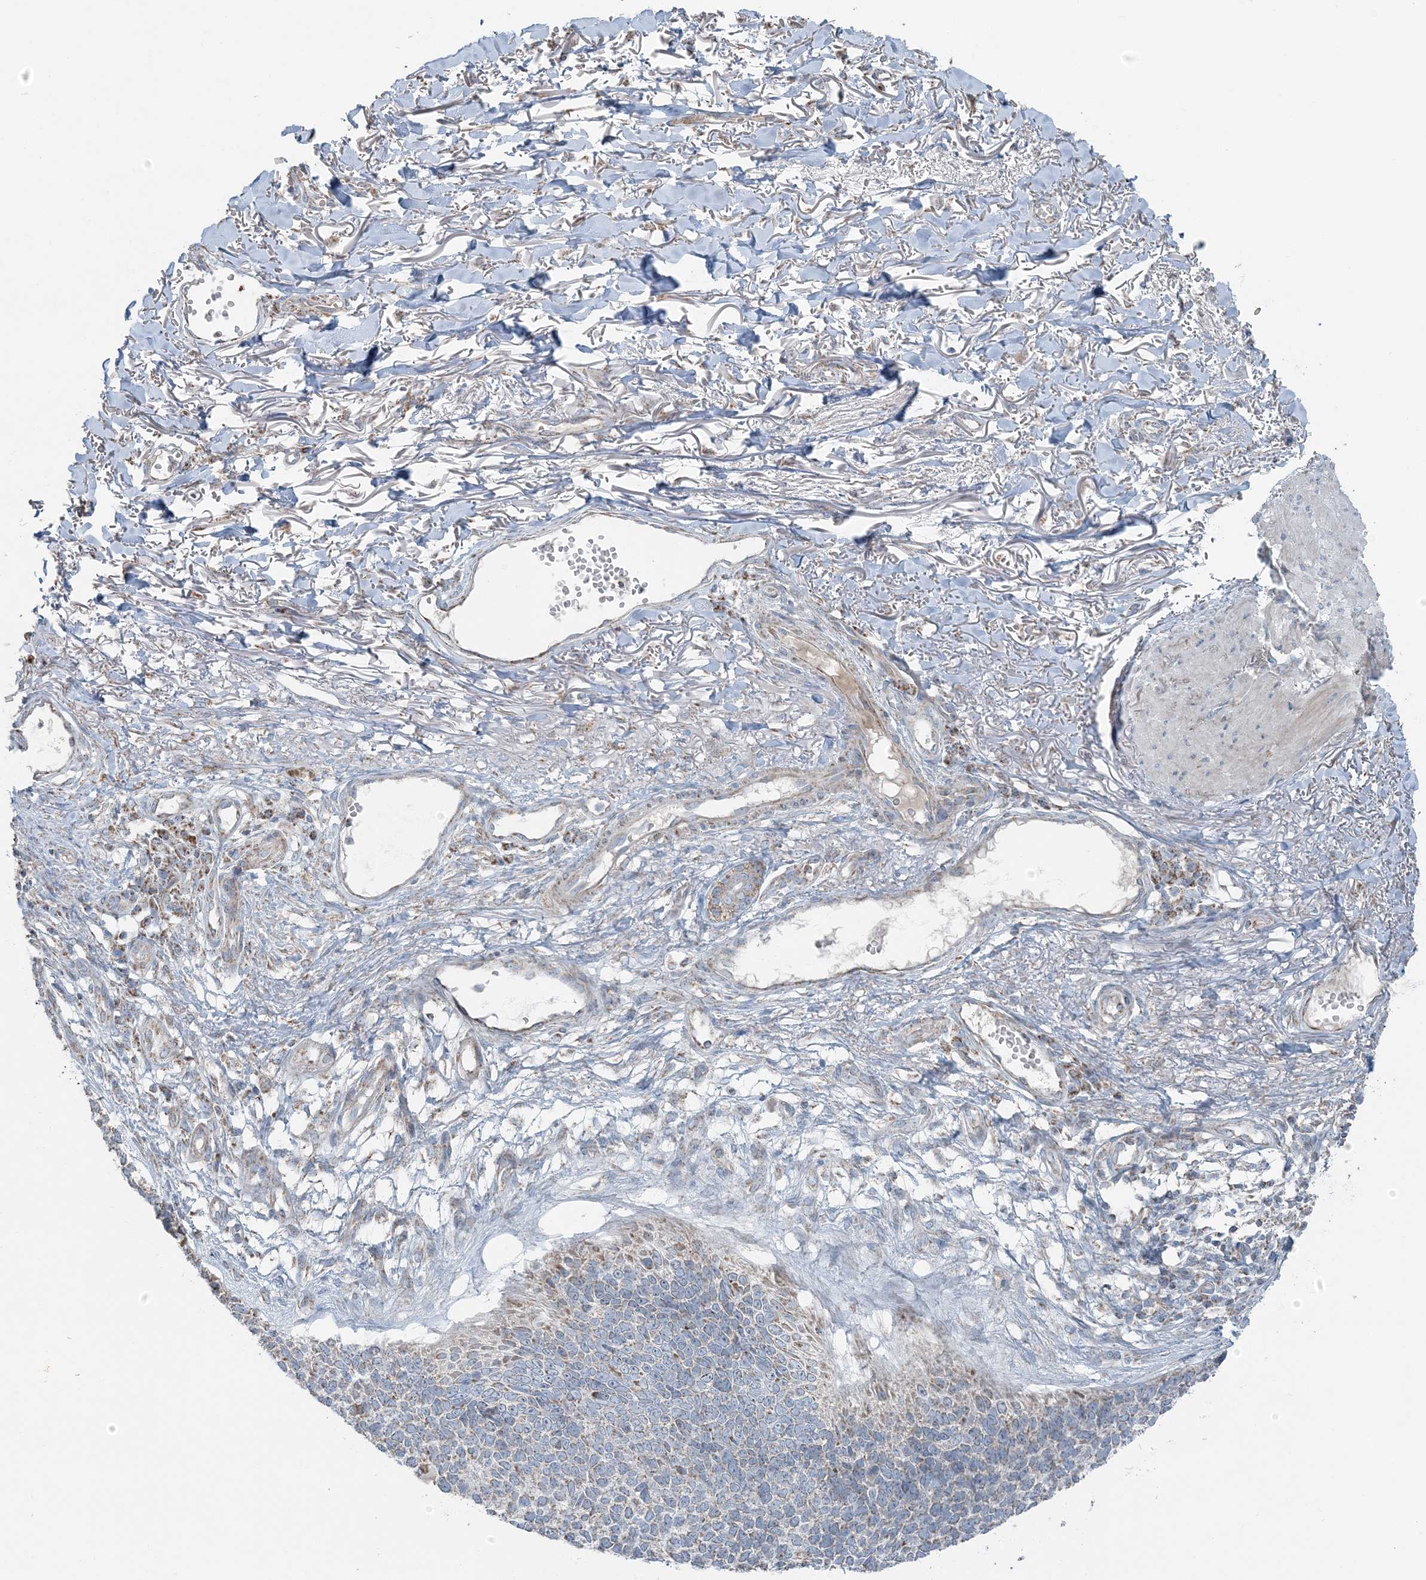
{"staining": {"intensity": "weak", "quantity": "<25%", "location": "cytoplasmic/membranous"}, "tissue": "skin cancer", "cell_type": "Tumor cells", "image_type": "cancer", "snomed": [{"axis": "morphology", "description": "Basal cell carcinoma"}, {"axis": "topography", "description": "Skin"}], "caption": "This micrograph is of skin cancer (basal cell carcinoma) stained with immunohistochemistry (IHC) to label a protein in brown with the nuclei are counter-stained blue. There is no staining in tumor cells. (Stains: DAB (3,3'-diaminobenzidine) IHC with hematoxylin counter stain, Microscopy: brightfield microscopy at high magnification).", "gene": "SLC22A16", "patient": {"sex": "female", "age": 84}}